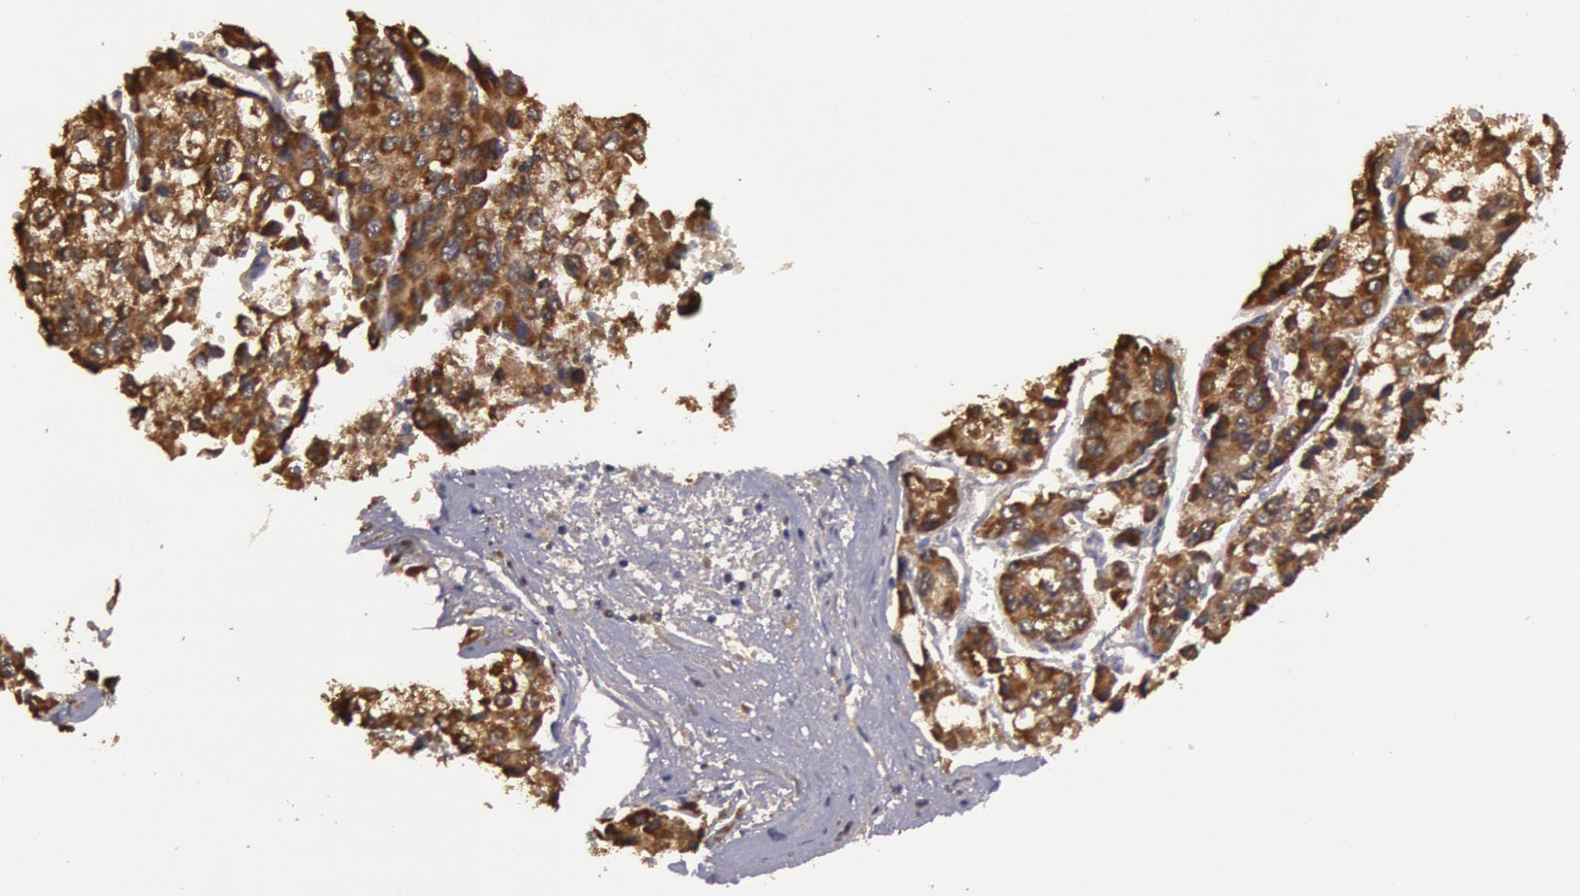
{"staining": {"intensity": "strong", "quantity": ">75%", "location": "cytoplasmic/membranous"}, "tissue": "liver cancer", "cell_type": "Tumor cells", "image_type": "cancer", "snomed": [{"axis": "morphology", "description": "Carcinoma, Hepatocellular, NOS"}, {"axis": "topography", "description": "Liver"}], "caption": "Immunohistochemical staining of human liver hepatocellular carcinoma reveals high levels of strong cytoplasmic/membranous protein staining in about >75% of tumor cells. (brown staining indicates protein expression, while blue staining denotes nuclei).", "gene": "MPST", "patient": {"sex": "female", "age": 66}}